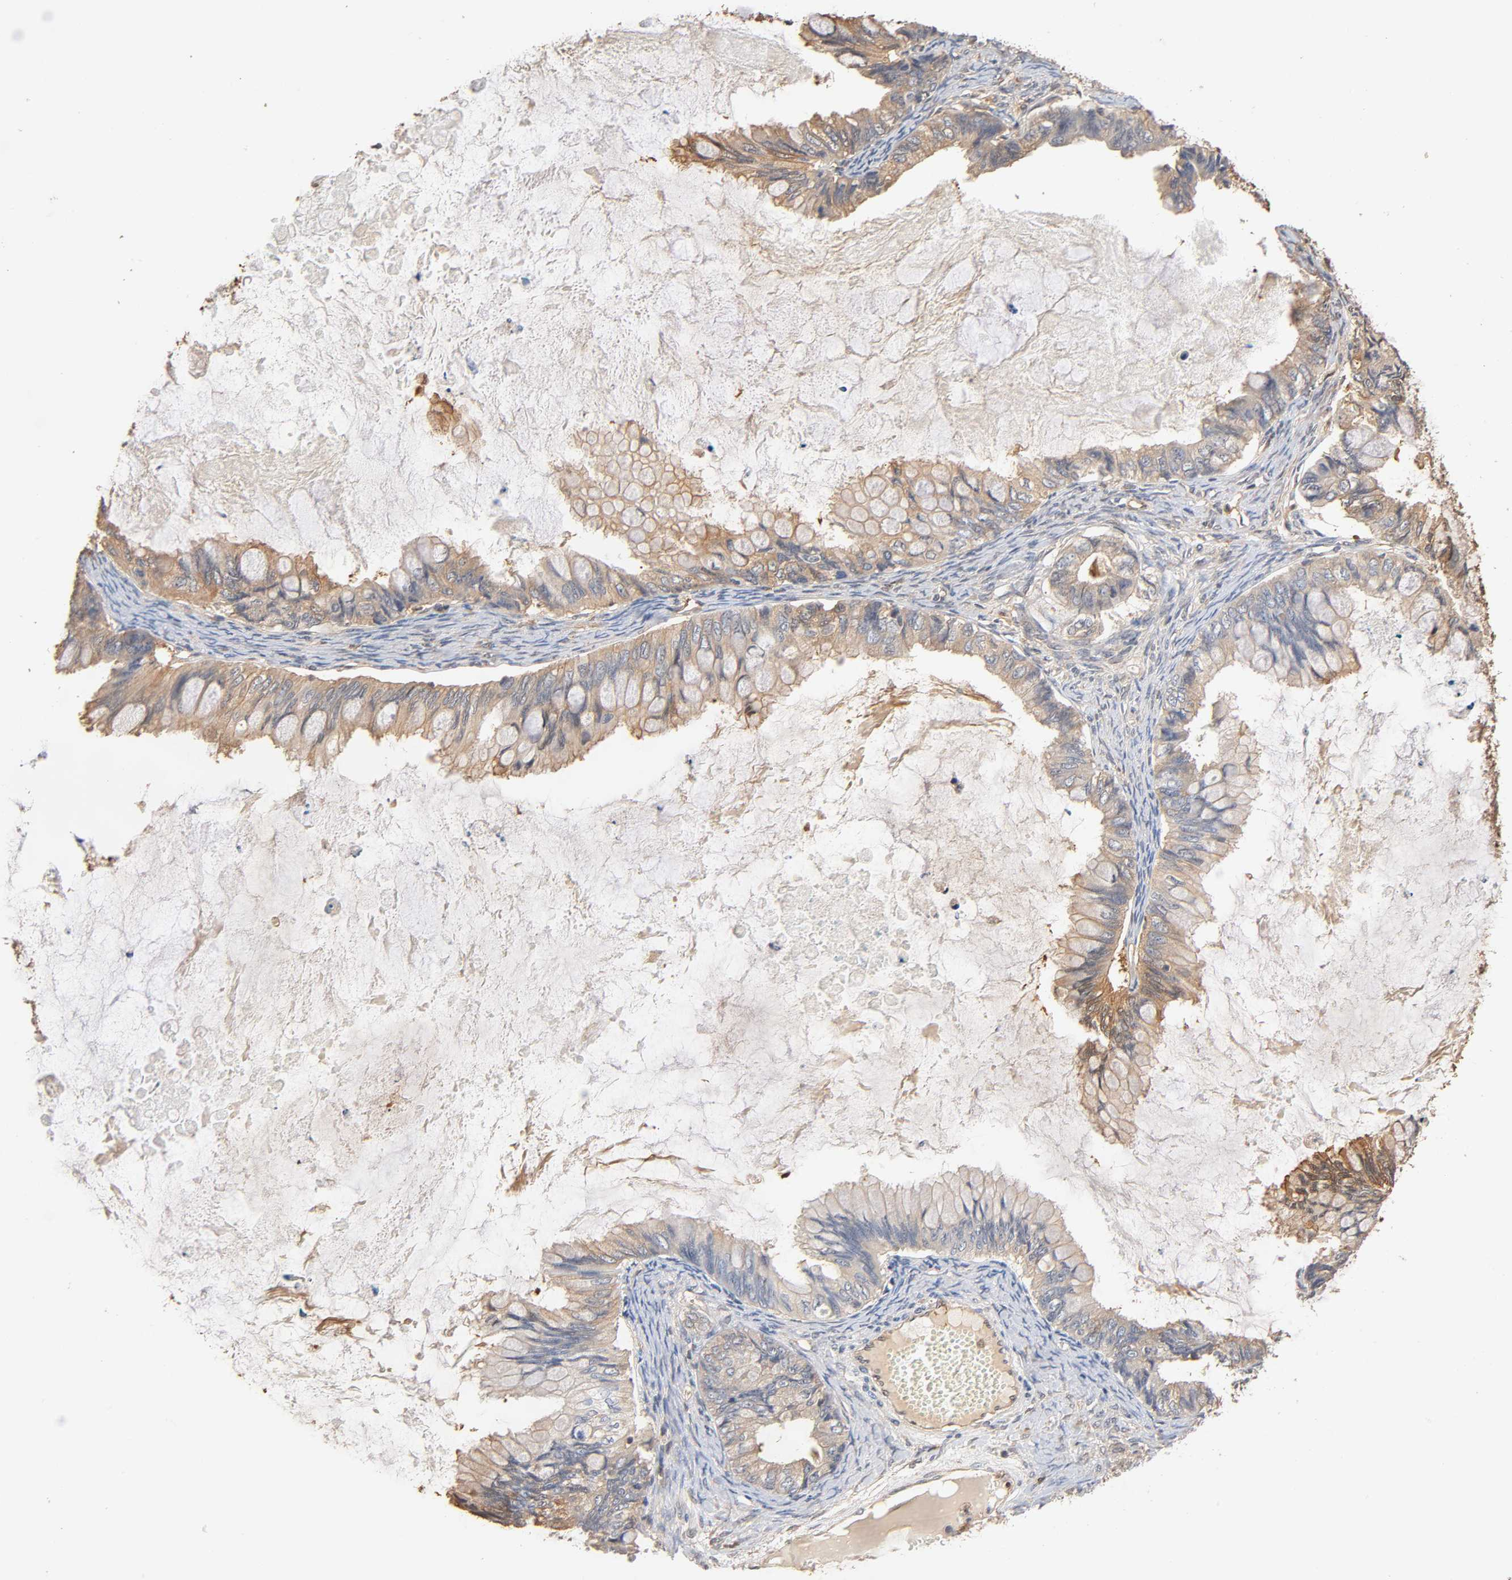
{"staining": {"intensity": "weak", "quantity": ">75%", "location": "cytoplasmic/membranous"}, "tissue": "ovarian cancer", "cell_type": "Tumor cells", "image_type": "cancer", "snomed": [{"axis": "morphology", "description": "Cystadenocarcinoma, mucinous, NOS"}, {"axis": "topography", "description": "Ovary"}], "caption": "Immunohistochemistry (IHC) (DAB) staining of human mucinous cystadenocarcinoma (ovarian) exhibits weak cytoplasmic/membranous protein staining in about >75% of tumor cells.", "gene": "ALDOA", "patient": {"sex": "female", "age": 80}}